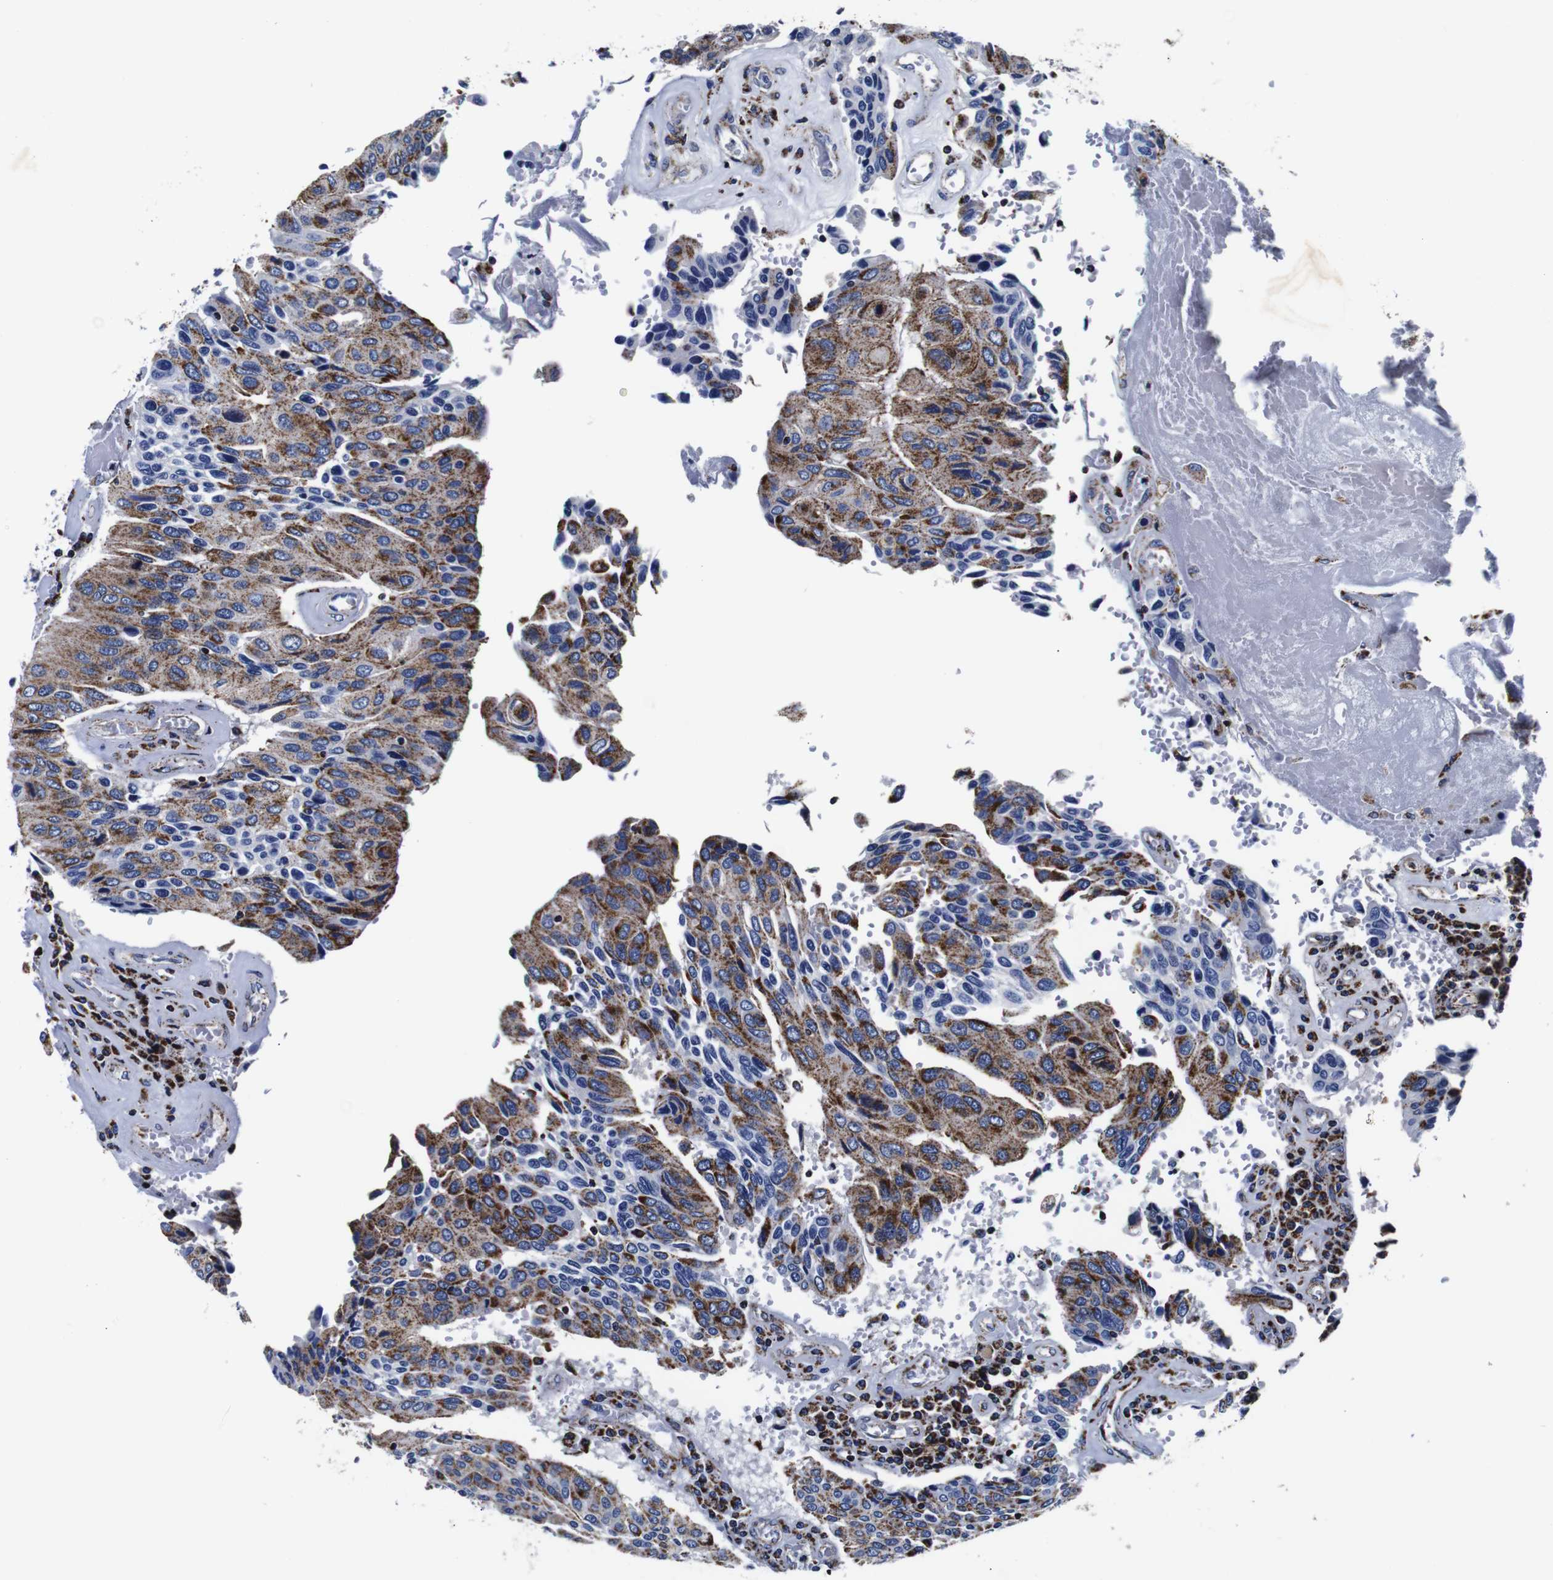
{"staining": {"intensity": "moderate", "quantity": ">75%", "location": "cytoplasmic/membranous"}, "tissue": "urothelial cancer", "cell_type": "Tumor cells", "image_type": "cancer", "snomed": [{"axis": "morphology", "description": "Urothelial carcinoma, High grade"}, {"axis": "topography", "description": "Urinary bladder"}], "caption": "Immunohistochemical staining of urothelial cancer demonstrates moderate cytoplasmic/membranous protein expression in approximately >75% of tumor cells.", "gene": "FKBP9", "patient": {"sex": "male", "age": 66}}